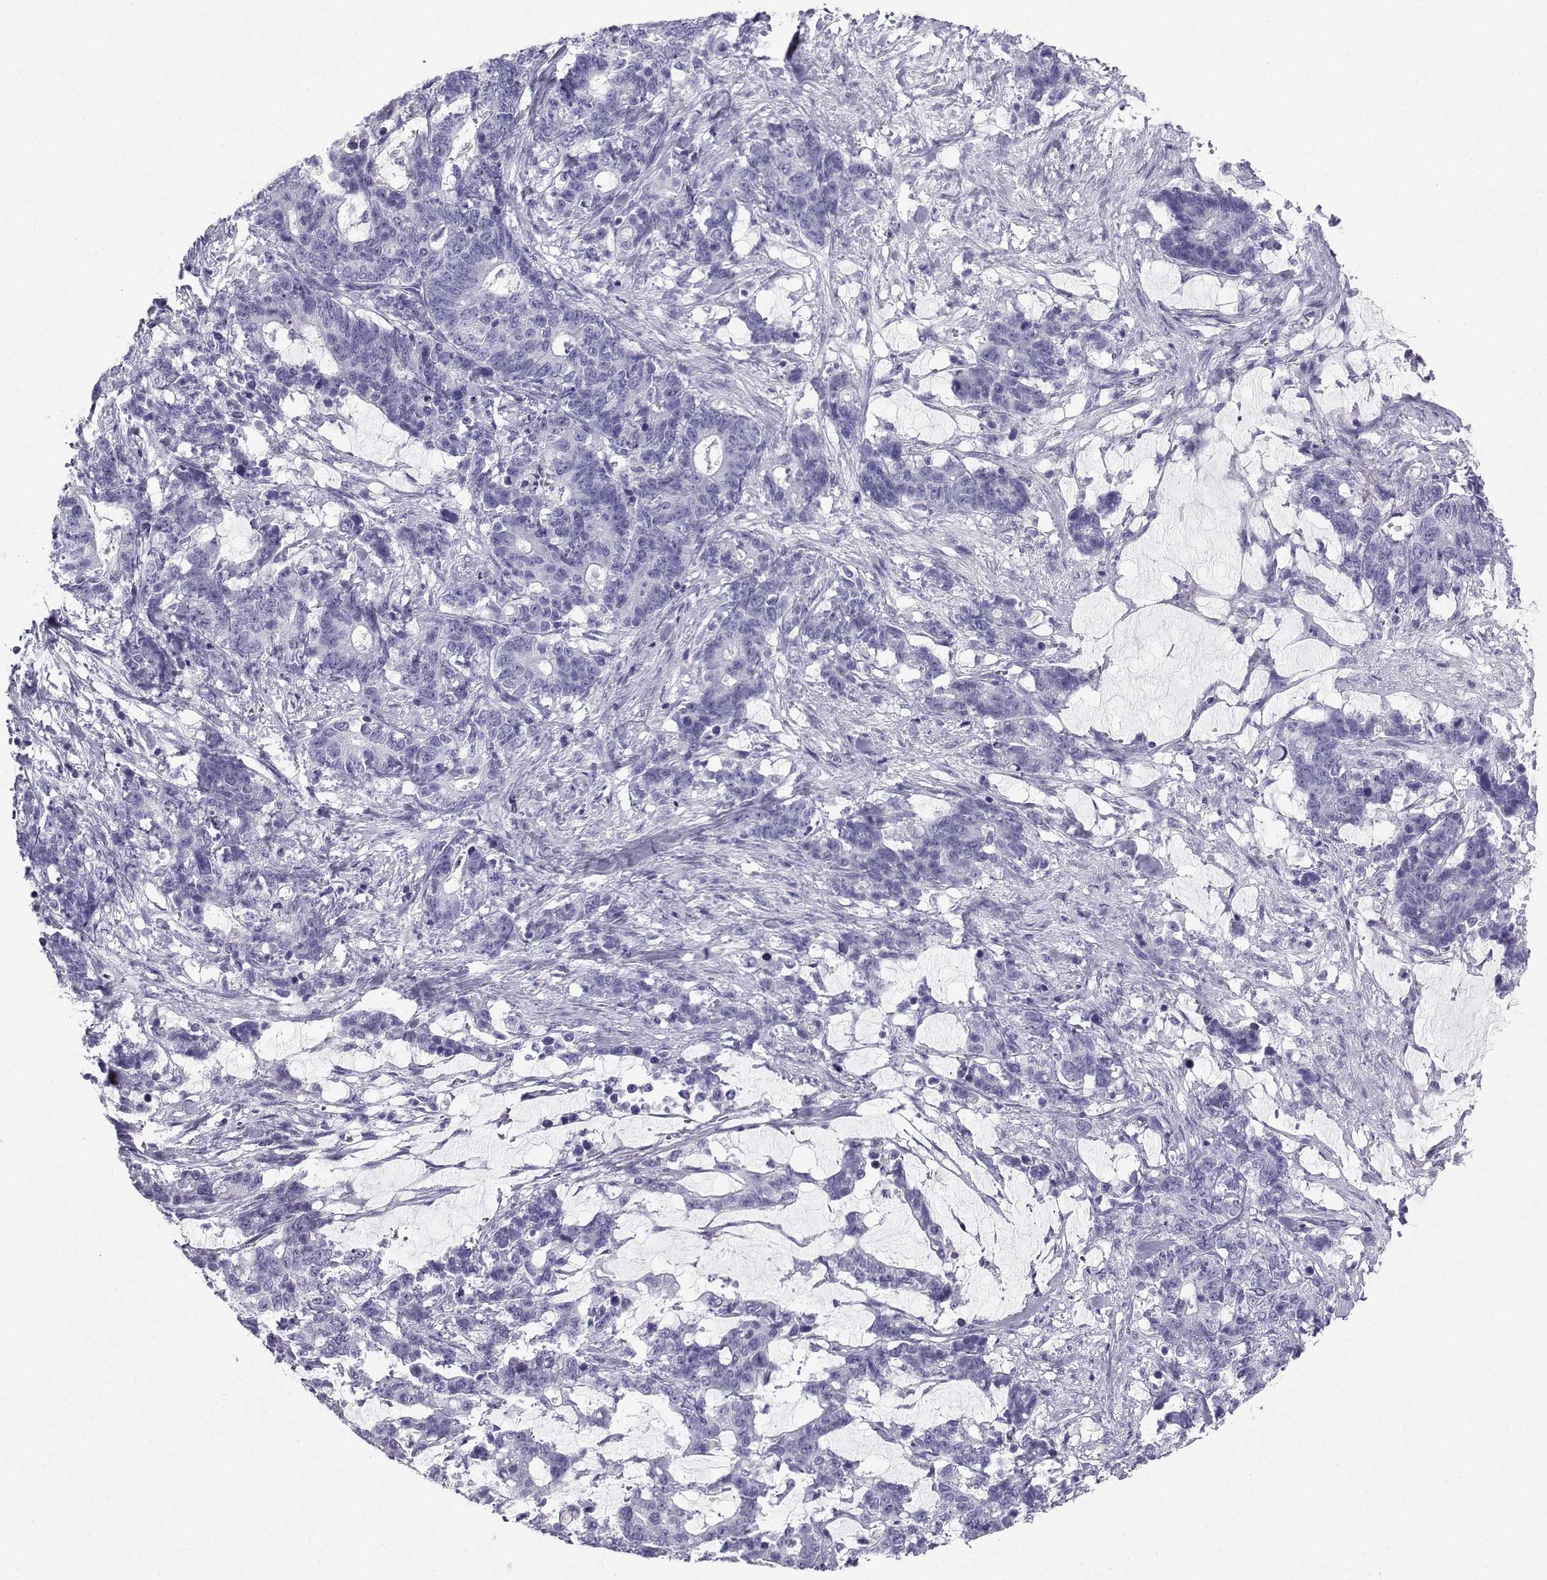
{"staining": {"intensity": "negative", "quantity": "none", "location": "none"}, "tissue": "stomach cancer", "cell_type": "Tumor cells", "image_type": "cancer", "snomed": [{"axis": "morphology", "description": "Normal tissue, NOS"}, {"axis": "morphology", "description": "Adenocarcinoma, NOS"}, {"axis": "topography", "description": "Stomach"}], "caption": "DAB immunohistochemical staining of stomach cancer displays no significant positivity in tumor cells.", "gene": "SLC18A2", "patient": {"sex": "female", "age": 64}}